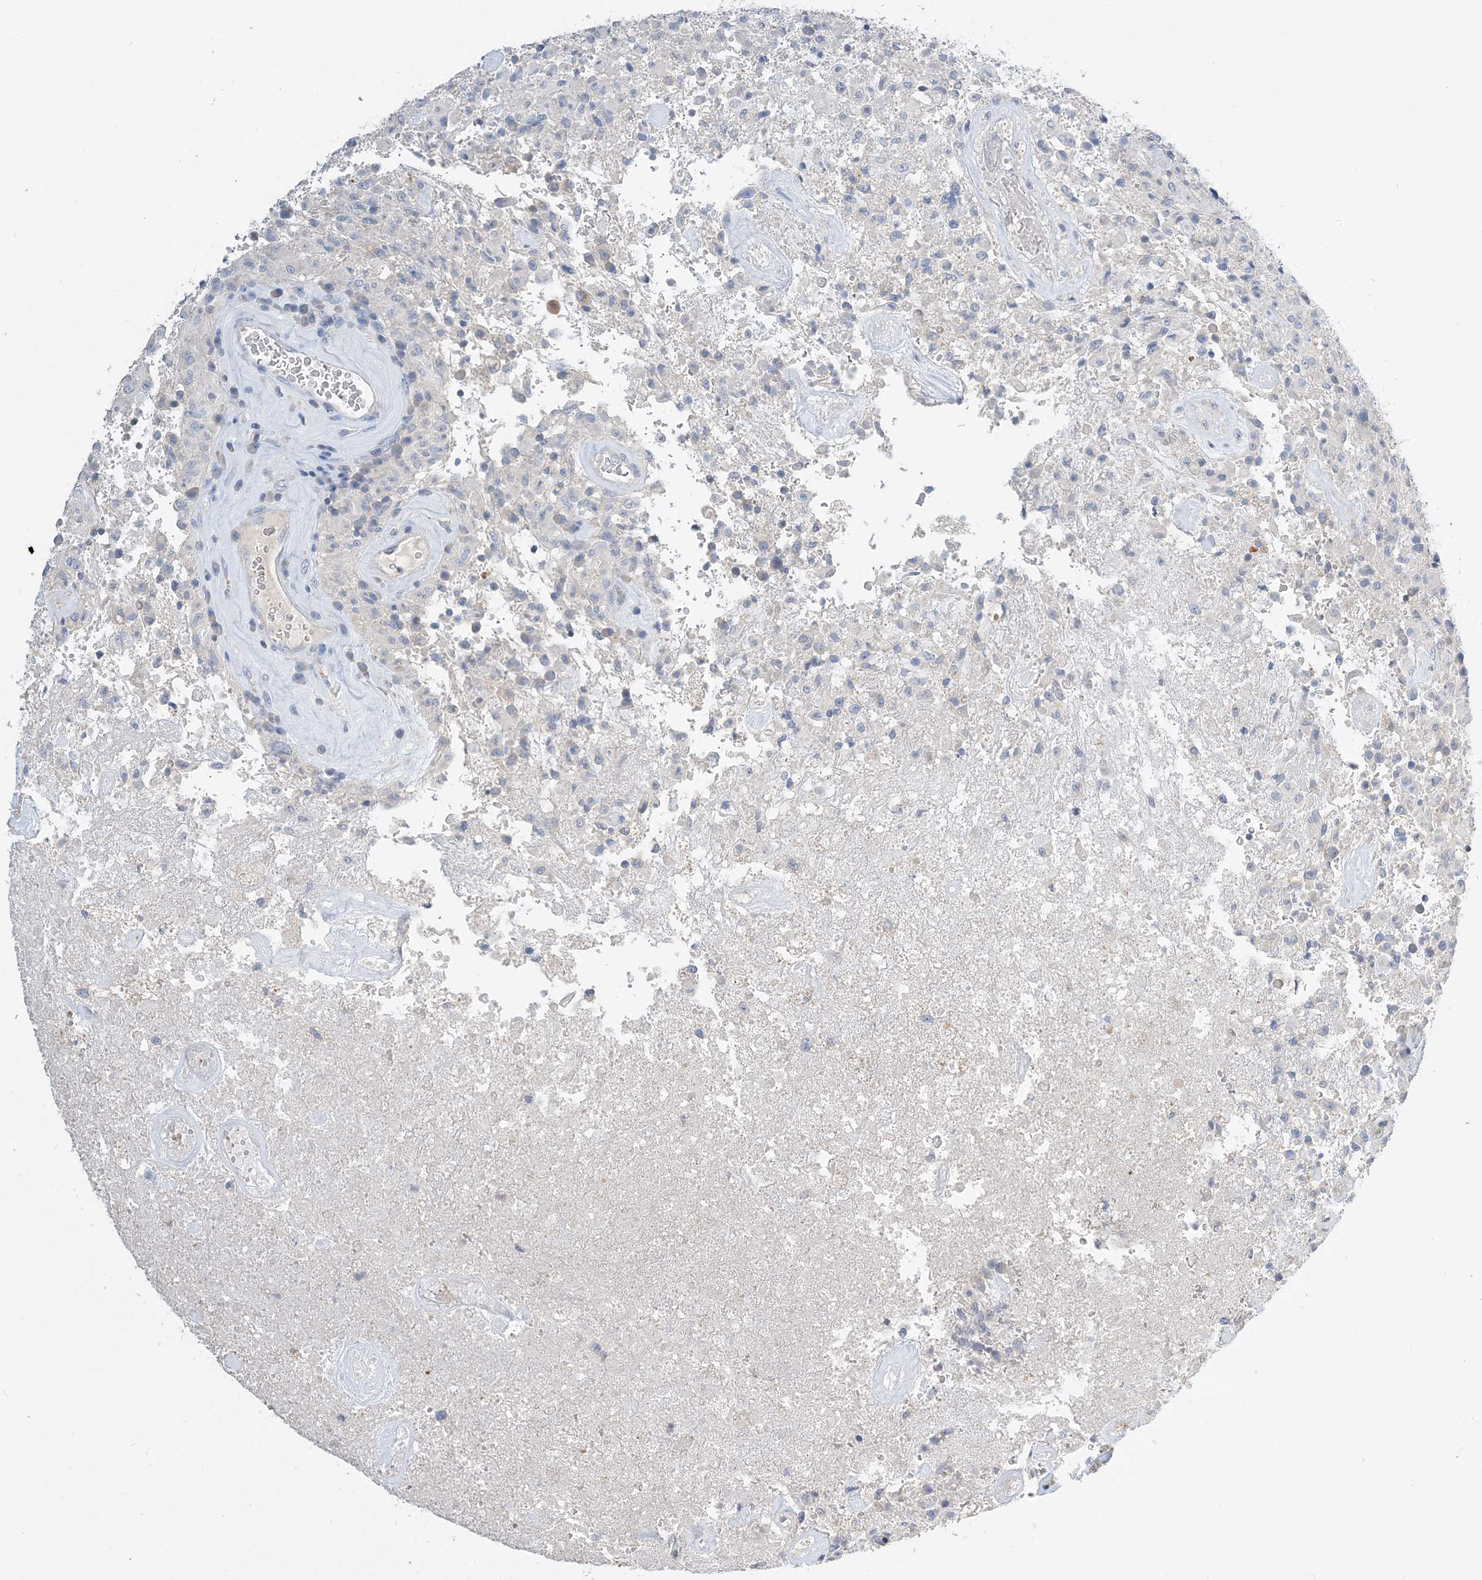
{"staining": {"intensity": "negative", "quantity": "none", "location": "none"}, "tissue": "glioma", "cell_type": "Tumor cells", "image_type": "cancer", "snomed": [{"axis": "morphology", "description": "Glioma, malignant, High grade"}, {"axis": "topography", "description": "Brain"}], "caption": "An immunohistochemistry image of malignant high-grade glioma is shown. There is no staining in tumor cells of malignant high-grade glioma.", "gene": "KPRP", "patient": {"sex": "female", "age": 57}}